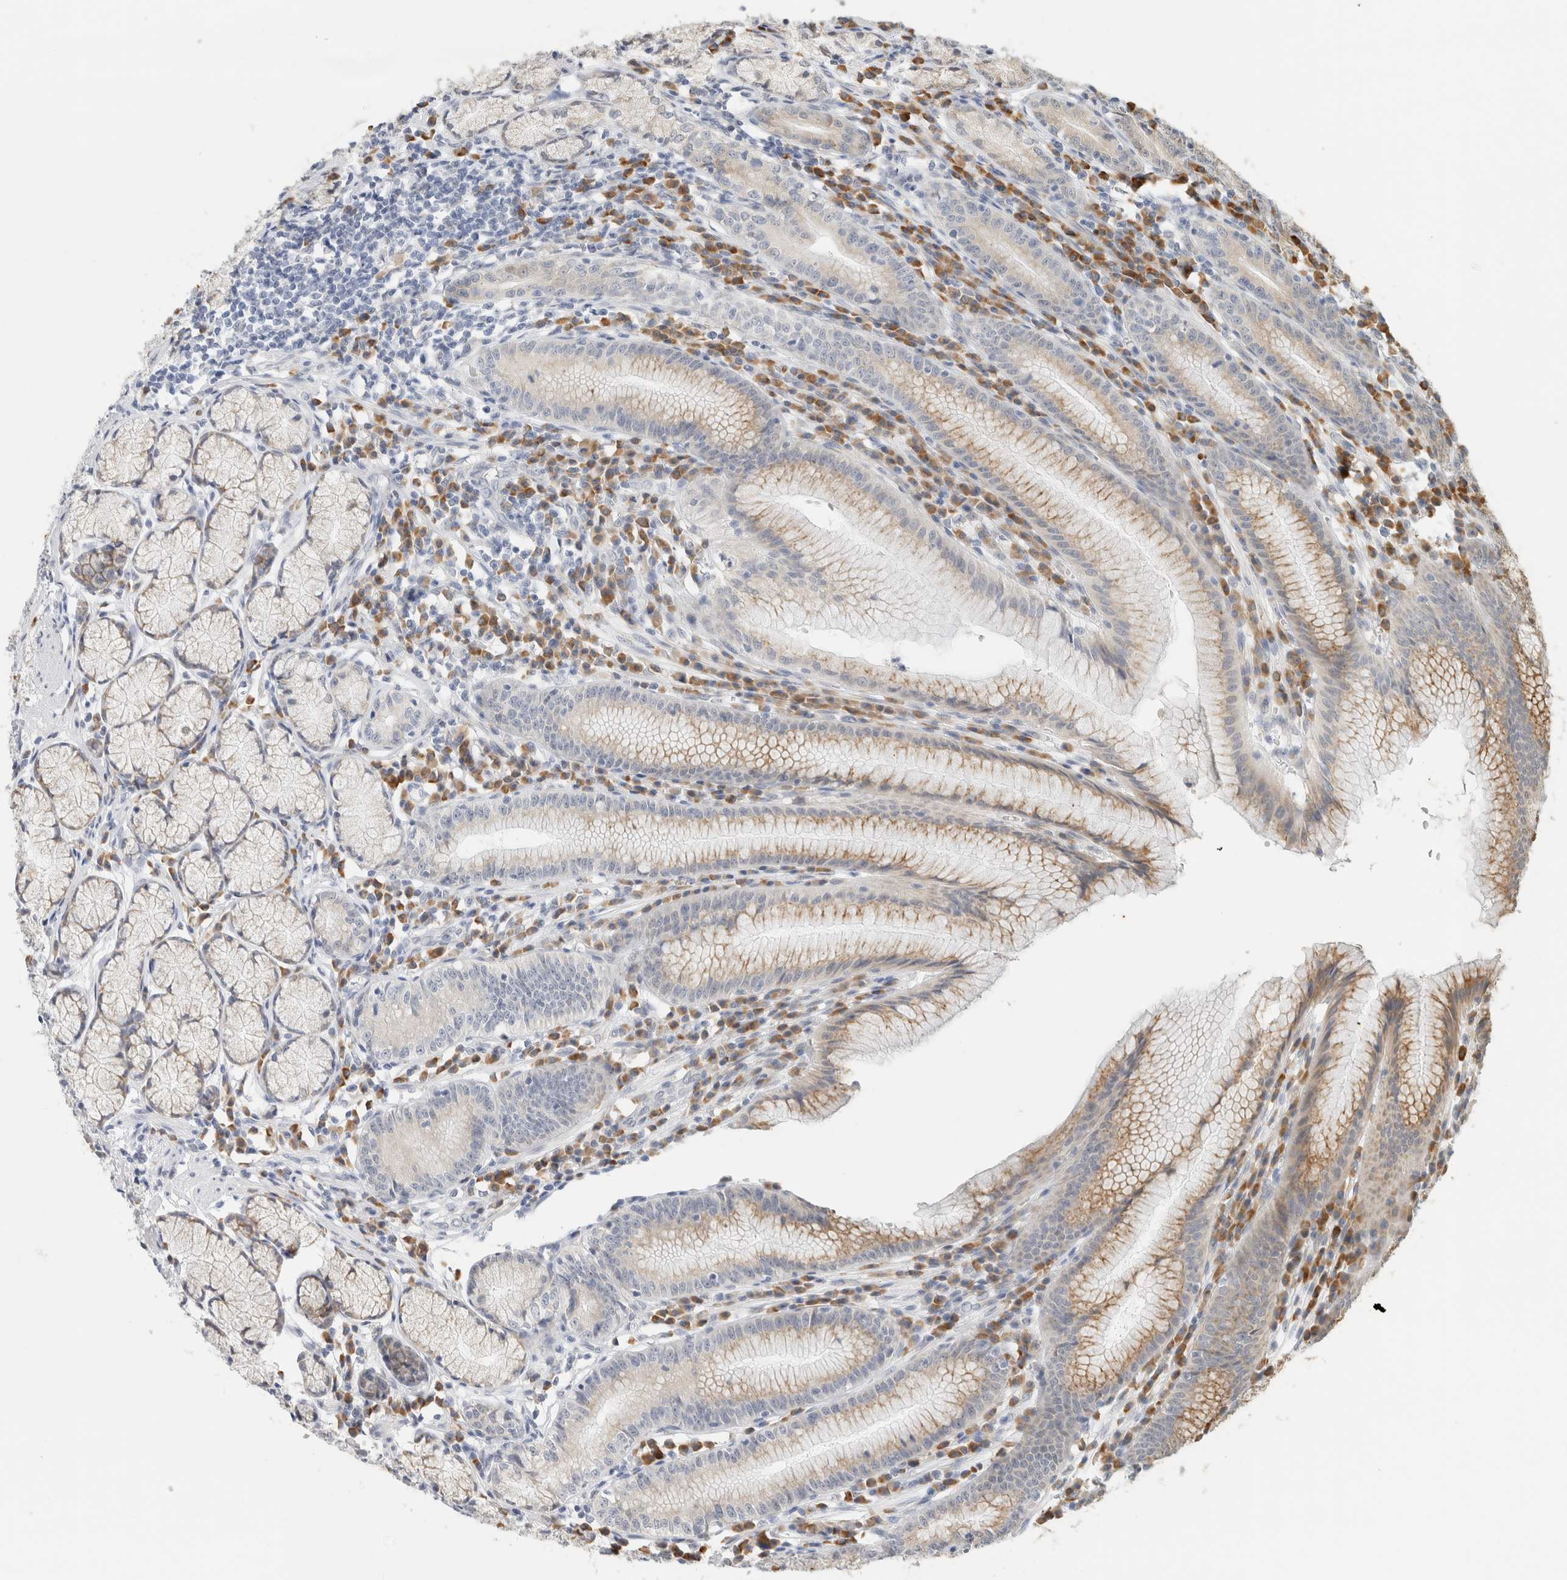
{"staining": {"intensity": "moderate", "quantity": "25%-75%", "location": "cytoplasmic/membranous"}, "tissue": "stomach", "cell_type": "Glandular cells", "image_type": "normal", "snomed": [{"axis": "morphology", "description": "Normal tissue, NOS"}, {"axis": "topography", "description": "Stomach"}], "caption": "Stomach stained with DAB IHC displays medium levels of moderate cytoplasmic/membranous expression in about 25%-75% of glandular cells.", "gene": "HDLBP", "patient": {"sex": "male", "age": 55}}